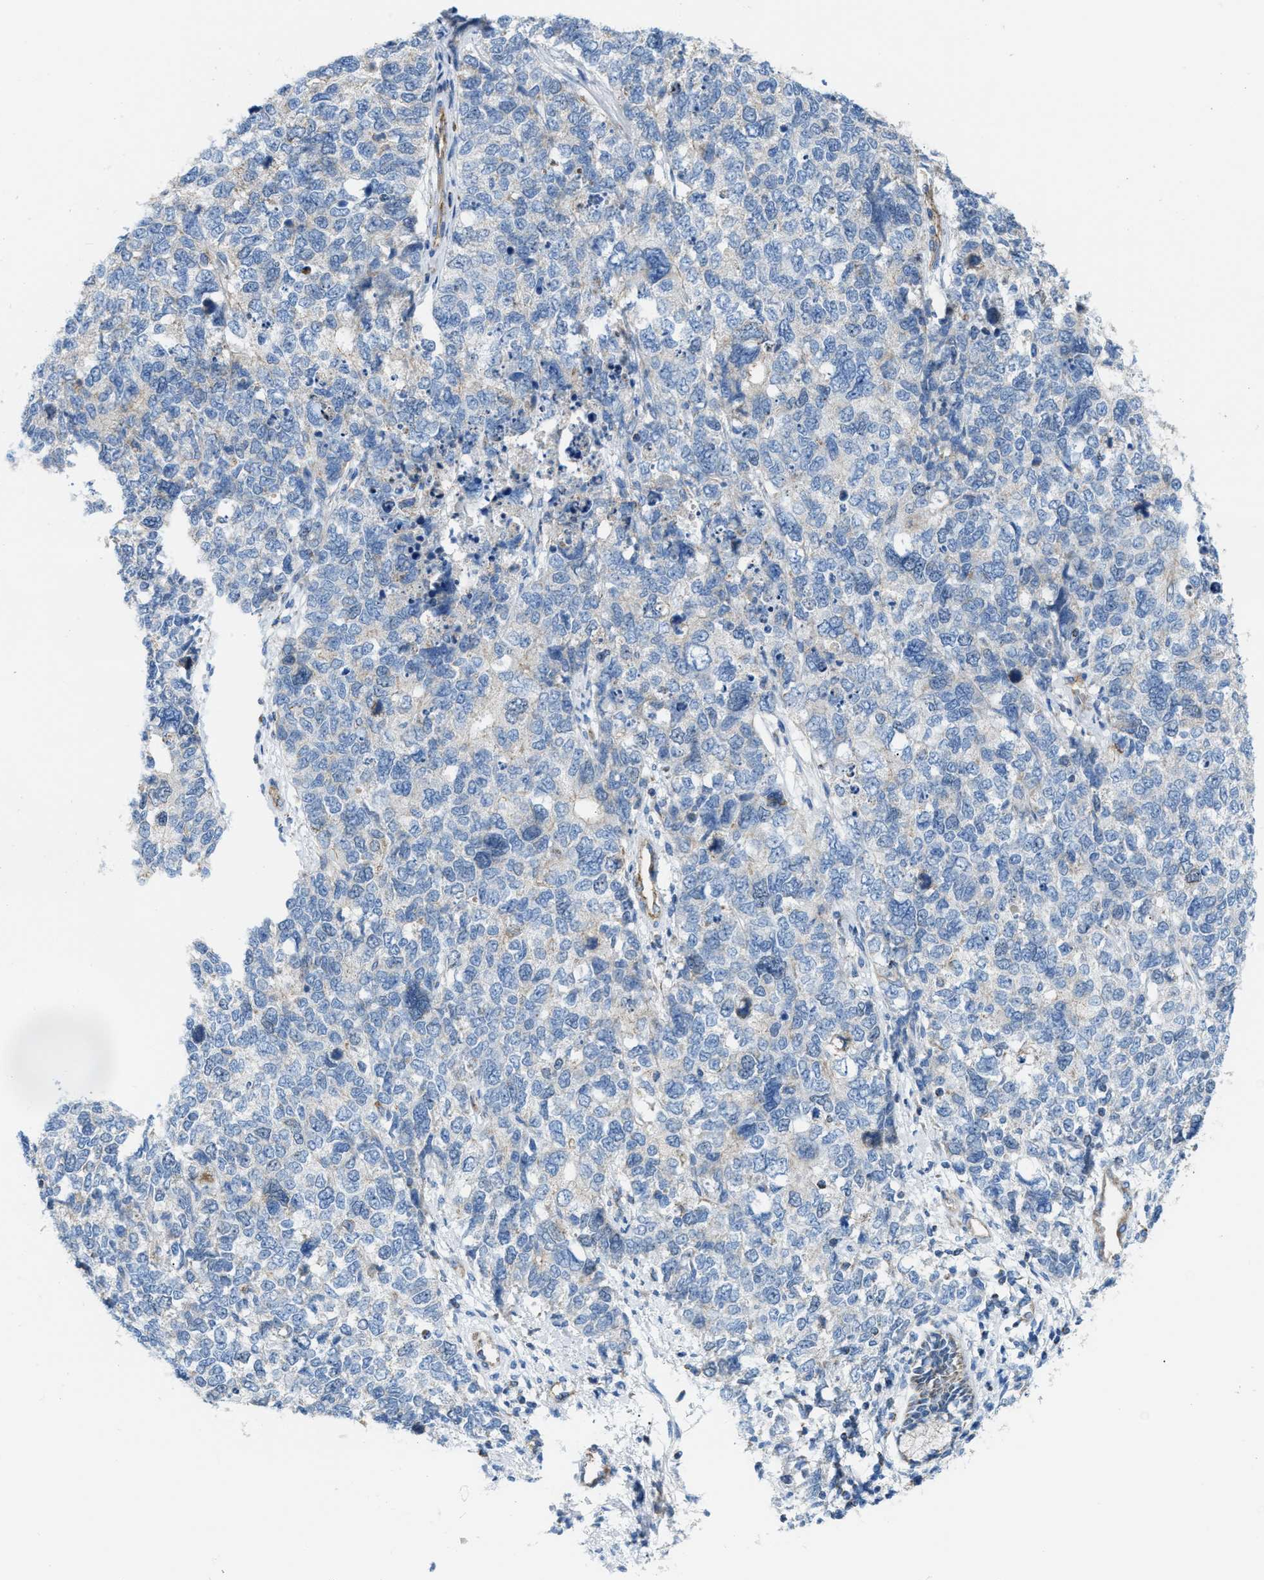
{"staining": {"intensity": "negative", "quantity": "none", "location": "none"}, "tissue": "cervical cancer", "cell_type": "Tumor cells", "image_type": "cancer", "snomed": [{"axis": "morphology", "description": "Squamous cell carcinoma, NOS"}, {"axis": "topography", "description": "Cervix"}], "caption": "DAB (3,3'-diaminobenzidine) immunohistochemical staining of human squamous cell carcinoma (cervical) reveals no significant expression in tumor cells. (DAB IHC, high magnification).", "gene": "JADE1", "patient": {"sex": "female", "age": 63}}